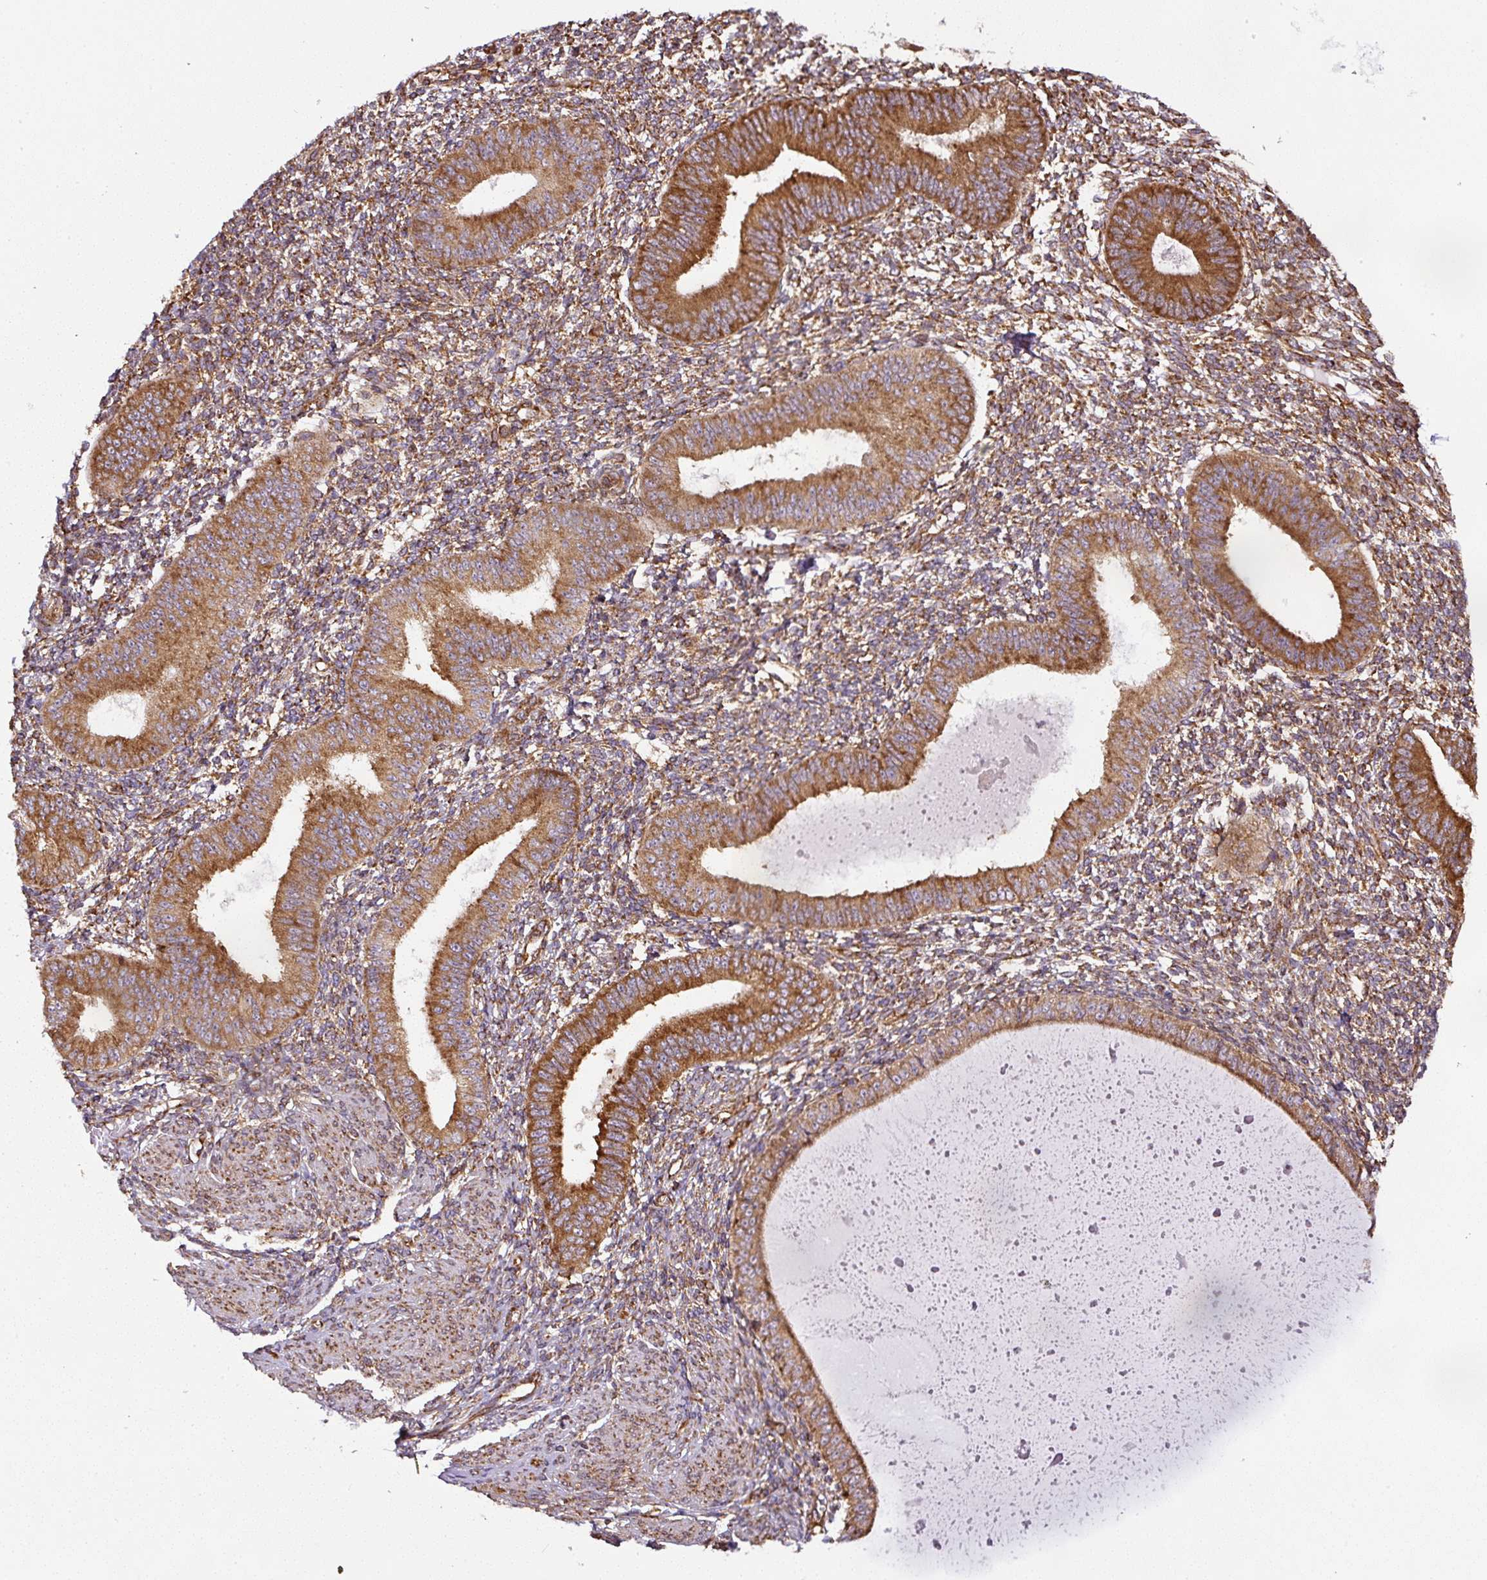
{"staining": {"intensity": "moderate", "quantity": ">75%", "location": "cytoplasmic/membranous"}, "tissue": "endometrium", "cell_type": "Cells in endometrial stroma", "image_type": "normal", "snomed": [{"axis": "morphology", "description": "Normal tissue, NOS"}, {"axis": "topography", "description": "Endometrium"}], "caption": "An immunohistochemistry (IHC) histopathology image of unremarkable tissue is shown. Protein staining in brown shows moderate cytoplasmic/membranous positivity in endometrium within cells in endometrial stroma.", "gene": "KDM4E", "patient": {"sex": "female", "age": 49}}